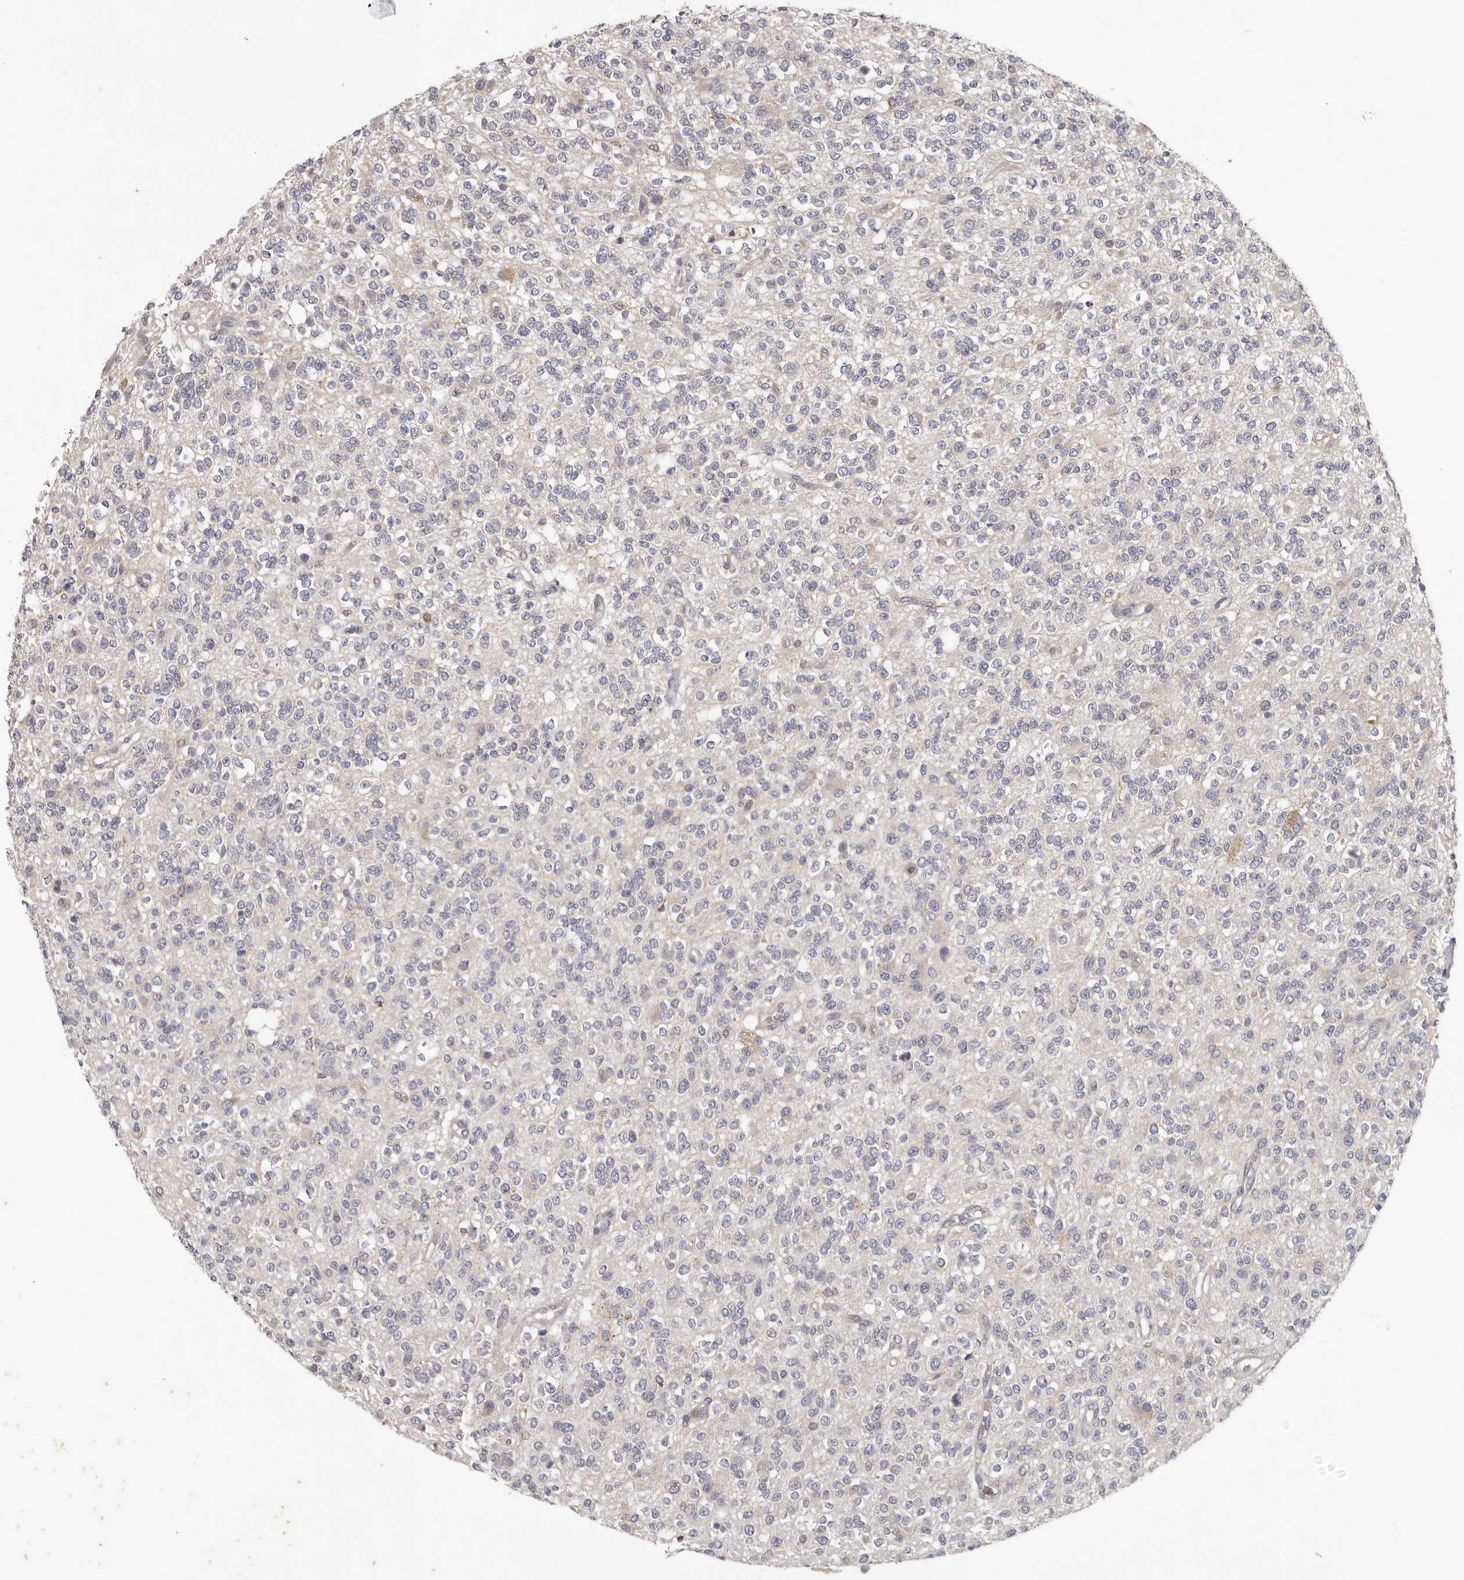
{"staining": {"intensity": "negative", "quantity": "none", "location": "none"}, "tissue": "glioma", "cell_type": "Tumor cells", "image_type": "cancer", "snomed": [{"axis": "morphology", "description": "Glioma, malignant, High grade"}, {"axis": "topography", "description": "Brain"}], "caption": "The histopathology image reveals no staining of tumor cells in glioma.", "gene": "ANKRD44", "patient": {"sex": "male", "age": 34}}